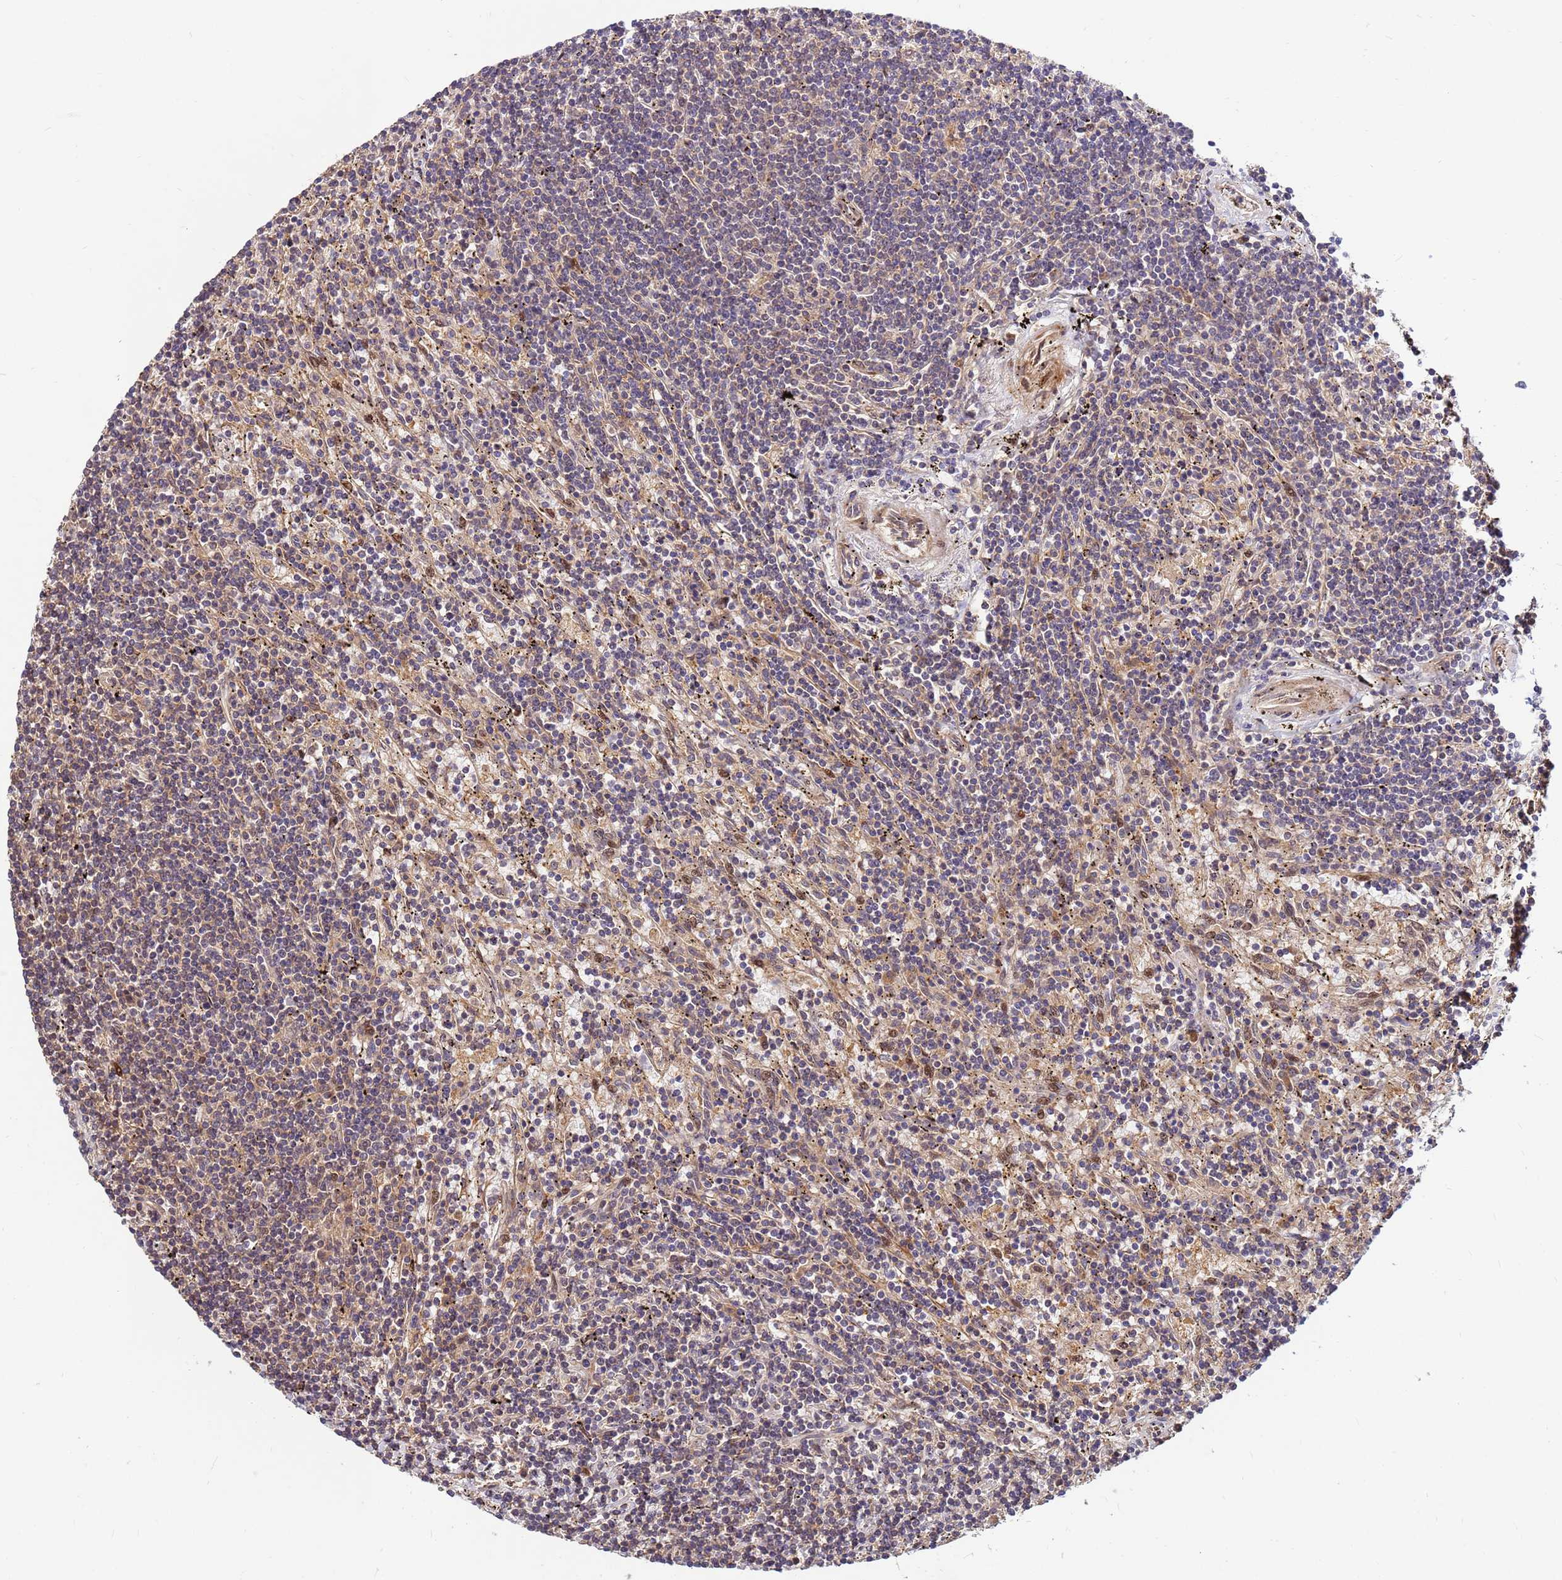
{"staining": {"intensity": "weak", "quantity": "<25%", "location": "cytoplasmic/membranous"}, "tissue": "lymphoma", "cell_type": "Tumor cells", "image_type": "cancer", "snomed": [{"axis": "morphology", "description": "Malignant lymphoma, non-Hodgkin's type, Low grade"}, {"axis": "topography", "description": "Spleen"}], "caption": "Immunohistochemistry micrograph of neoplastic tissue: human malignant lymphoma, non-Hodgkin's type (low-grade) stained with DAB (3,3'-diaminobenzidine) exhibits no significant protein positivity in tumor cells. (Stains: DAB (3,3'-diaminobenzidine) IHC with hematoxylin counter stain, Microscopy: brightfield microscopy at high magnification).", "gene": "DUS4L", "patient": {"sex": "male", "age": 76}}